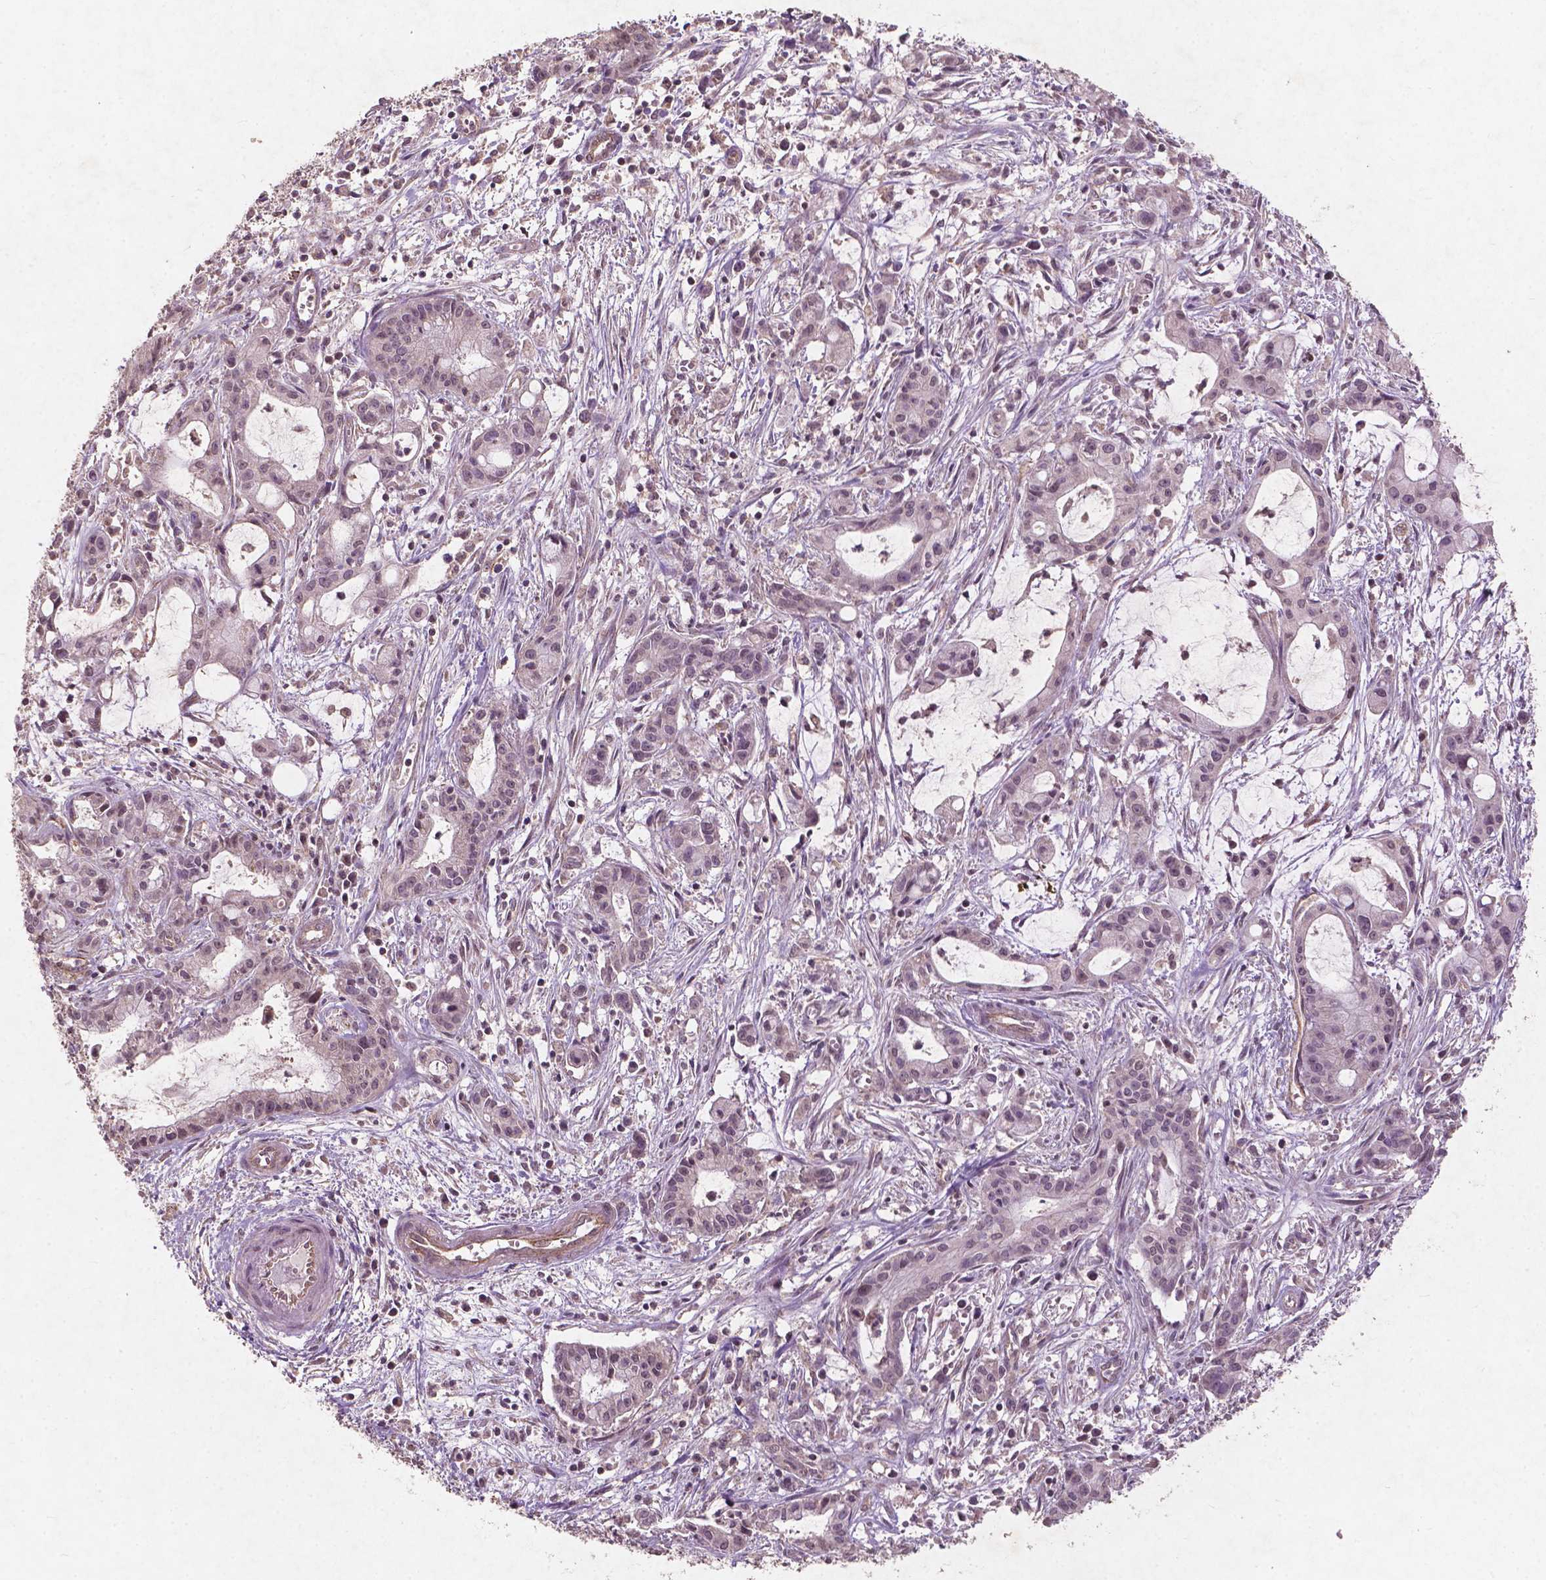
{"staining": {"intensity": "negative", "quantity": "none", "location": "none"}, "tissue": "pancreatic cancer", "cell_type": "Tumor cells", "image_type": "cancer", "snomed": [{"axis": "morphology", "description": "Adenocarcinoma, NOS"}, {"axis": "topography", "description": "Pancreas"}], "caption": "A histopathology image of pancreatic cancer (adenocarcinoma) stained for a protein displays no brown staining in tumor cells.", "gene": "SMAD2", "patient": {"sex": "male", "age": 48}}